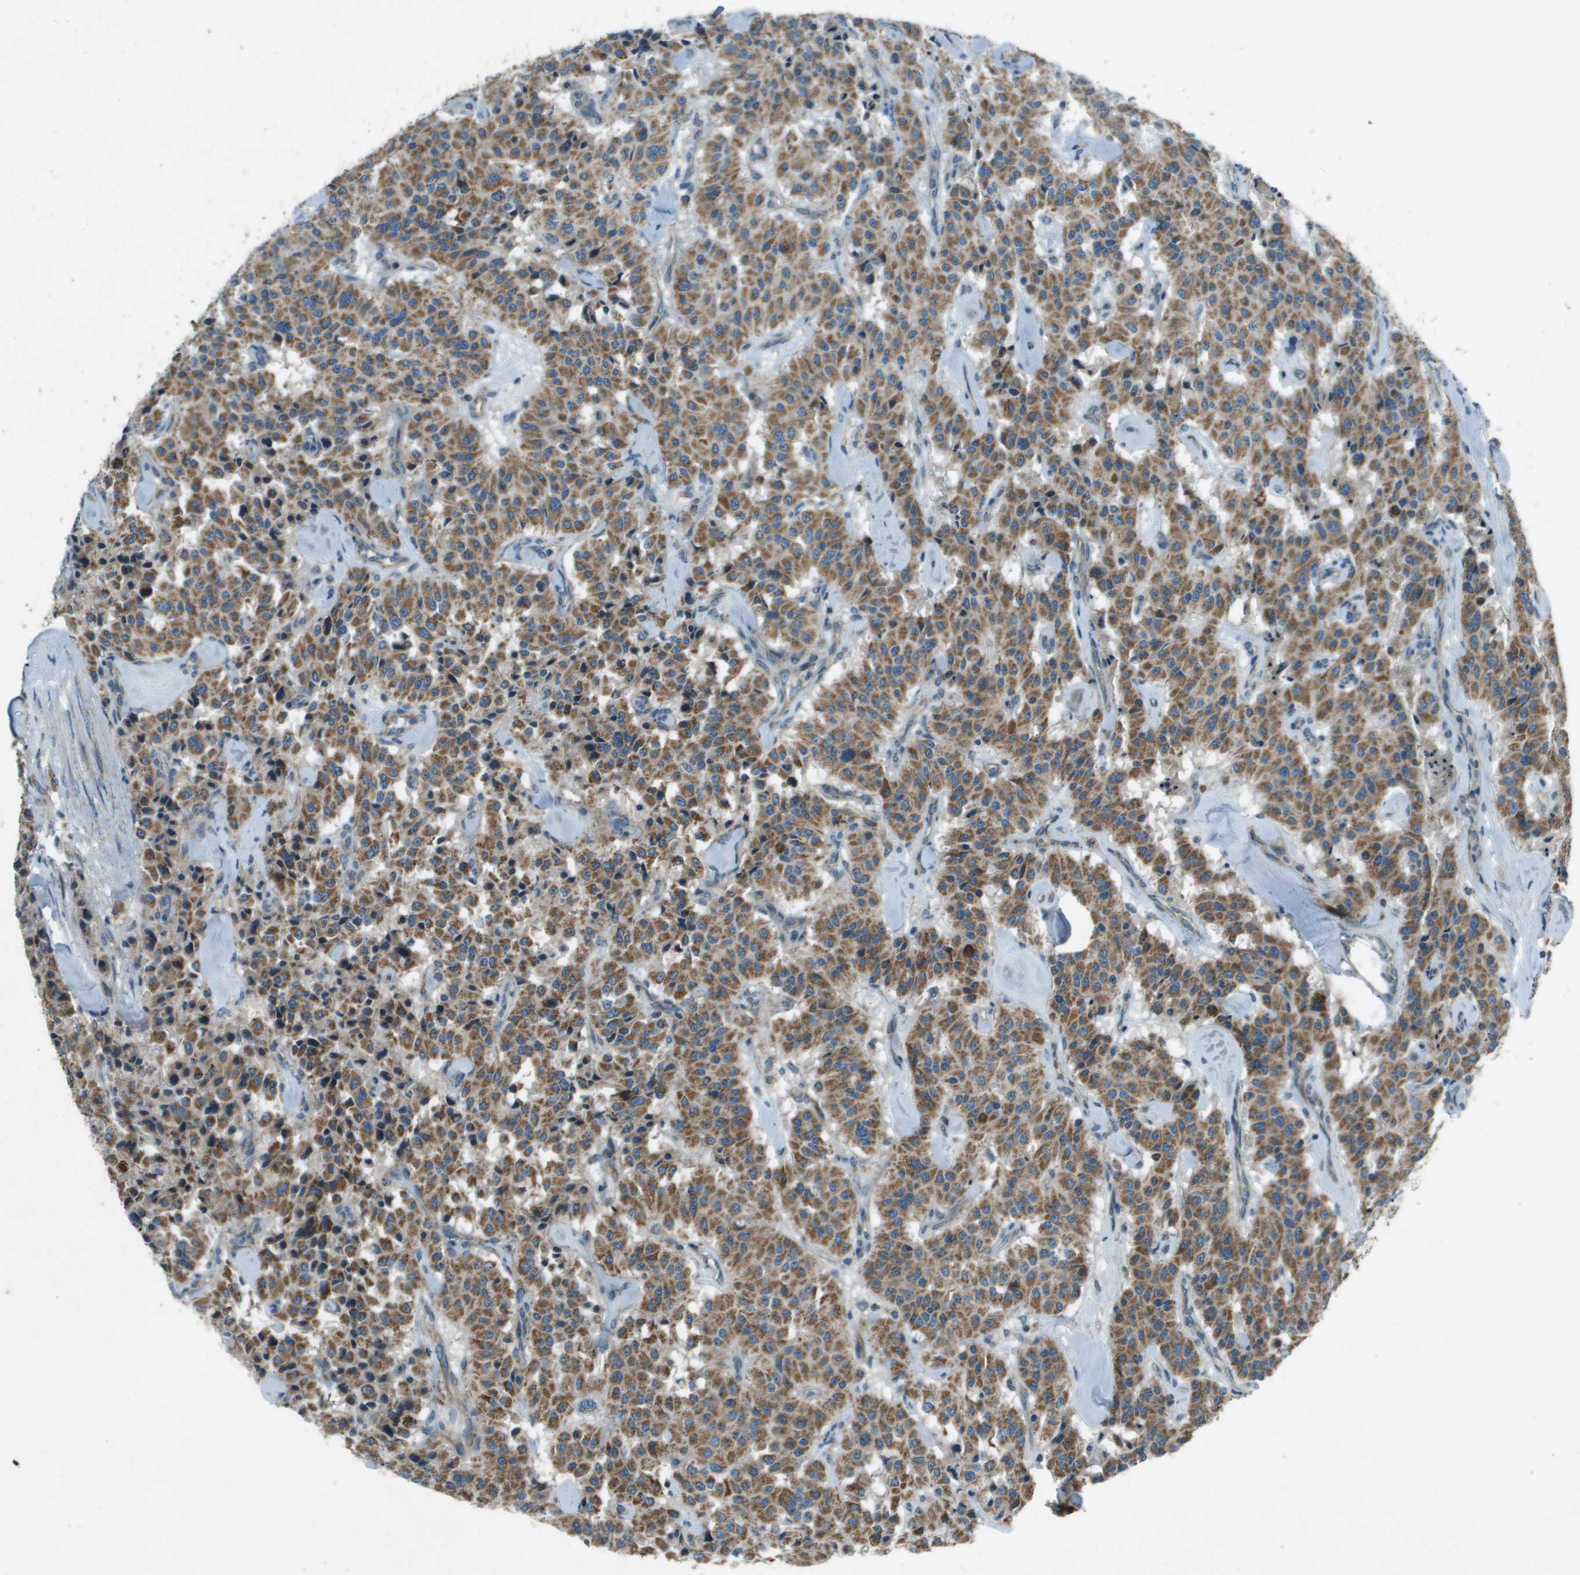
{"staining": {"intensity": "moderate", "quantity": ">75%", "location": "cytoplasmic/membranous"}, "tissue": "carcinoid", "cell_type": "Tumor cells", "image_type": "cancer", "snomed": [{"axis": "morphology", "description": "Carcinoid, malignant, NOS"}, {"axis": "topography", "description": "Lung"}], "caption": "Immunohistochemistry image of neoplastic tissue: human carcinoid (malignant) stained using immunohistochemistry exhibits medium levels of moderate protein expression localized specifically in the cytoplasmic/membranous of tumor cells, appearing as a cytoplasmic/membranous brown color.", "gene": "MIGA1", "patient": {"sex": "male", "age": 30}}